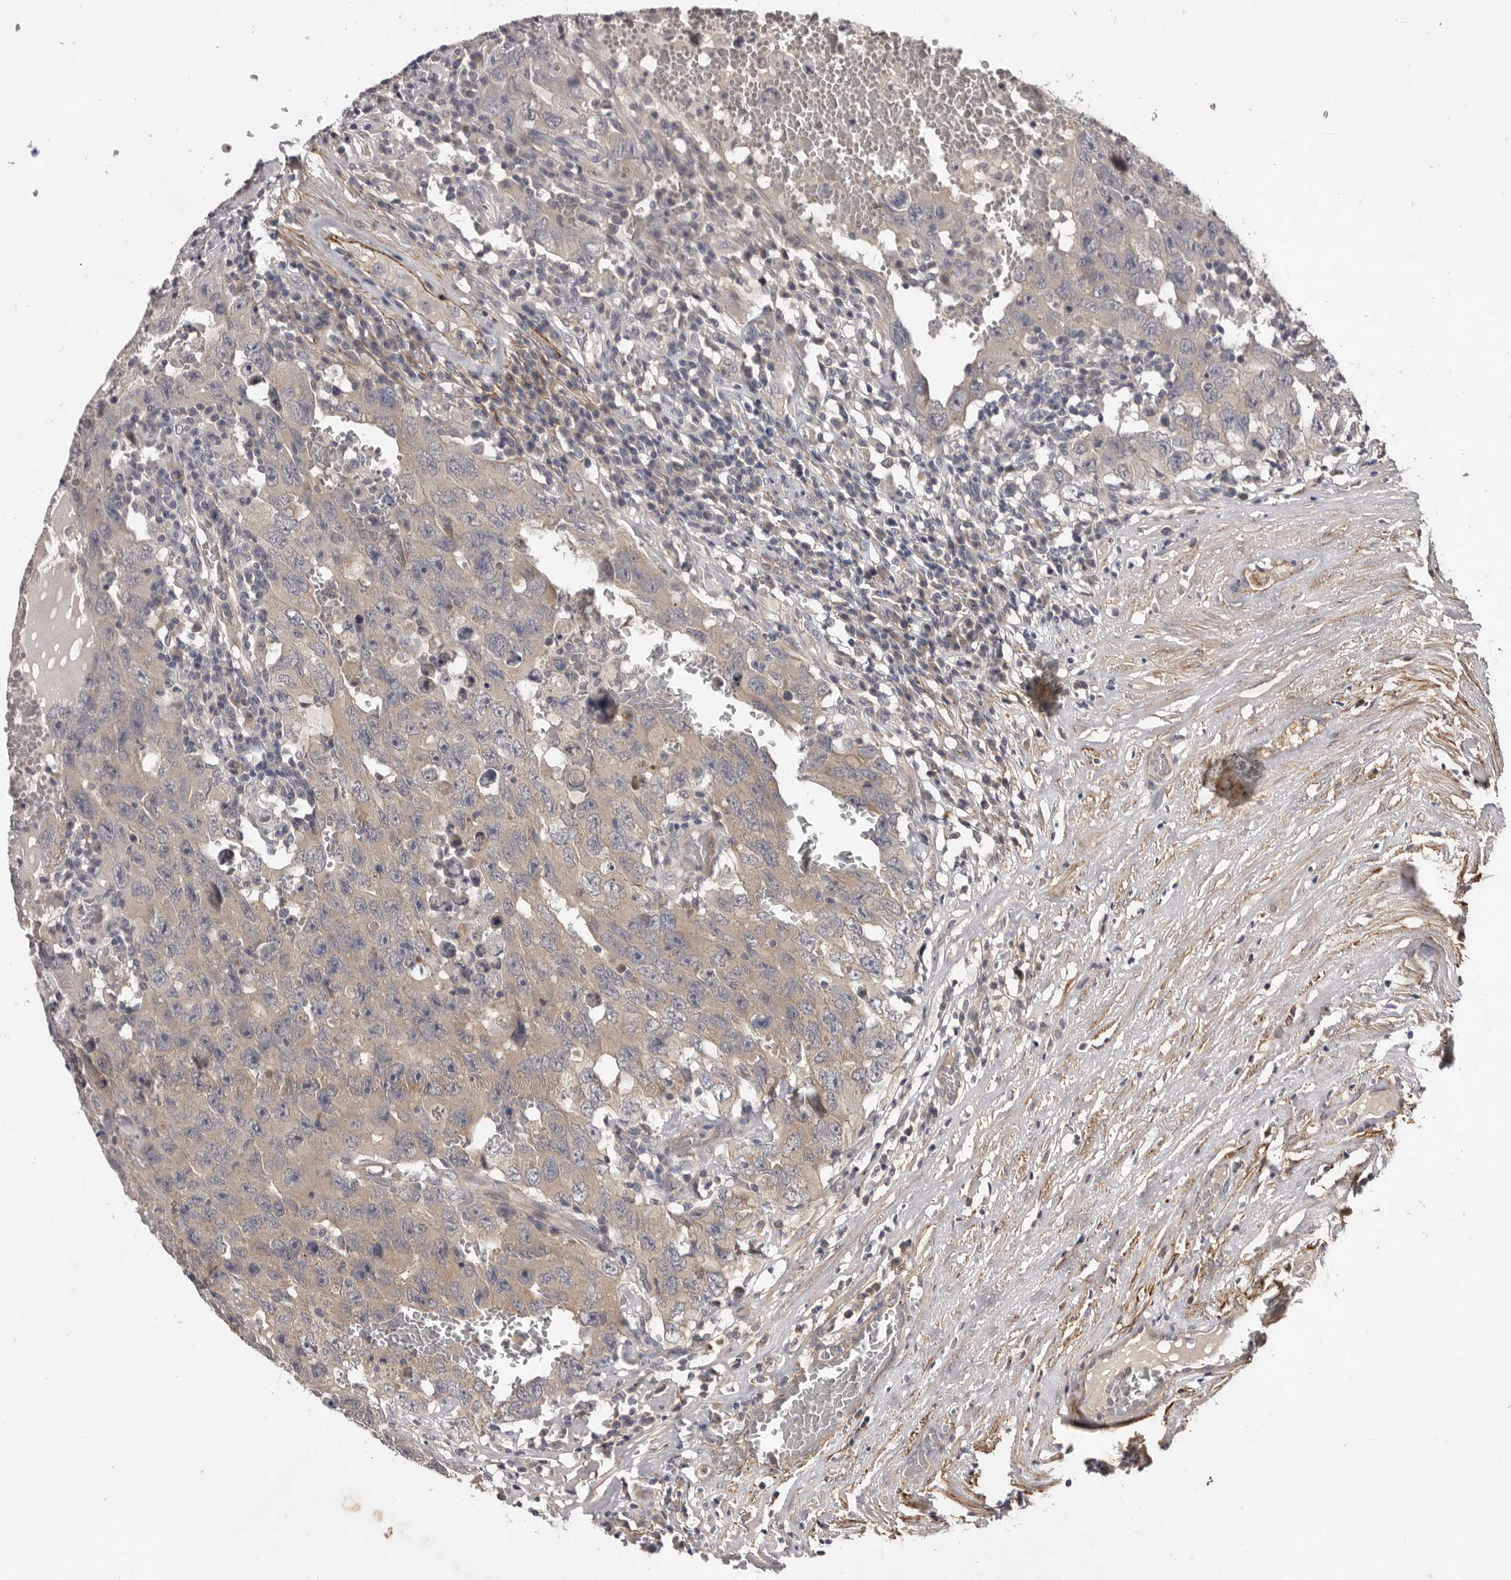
{"staining": {"intensity": "weak", "quantity": "<25%", "location": "cytoplasmic/membranous"}, "tissue": "testis cancer", "cell_type": "Tumor cells", "image_type": "cancer", "snomed": [{"axis": "morphology", "description": "Carcinoma, Embryonal, NOS"}, {"axis": "topography", "description": "Testis"}], "caption": "Photomicrograph shows no significant protein positivity in tumor cells of embryonal carcinoma (testis).", "gene": "HBS1L", "patient": {"sex": "male", "age": 26}}